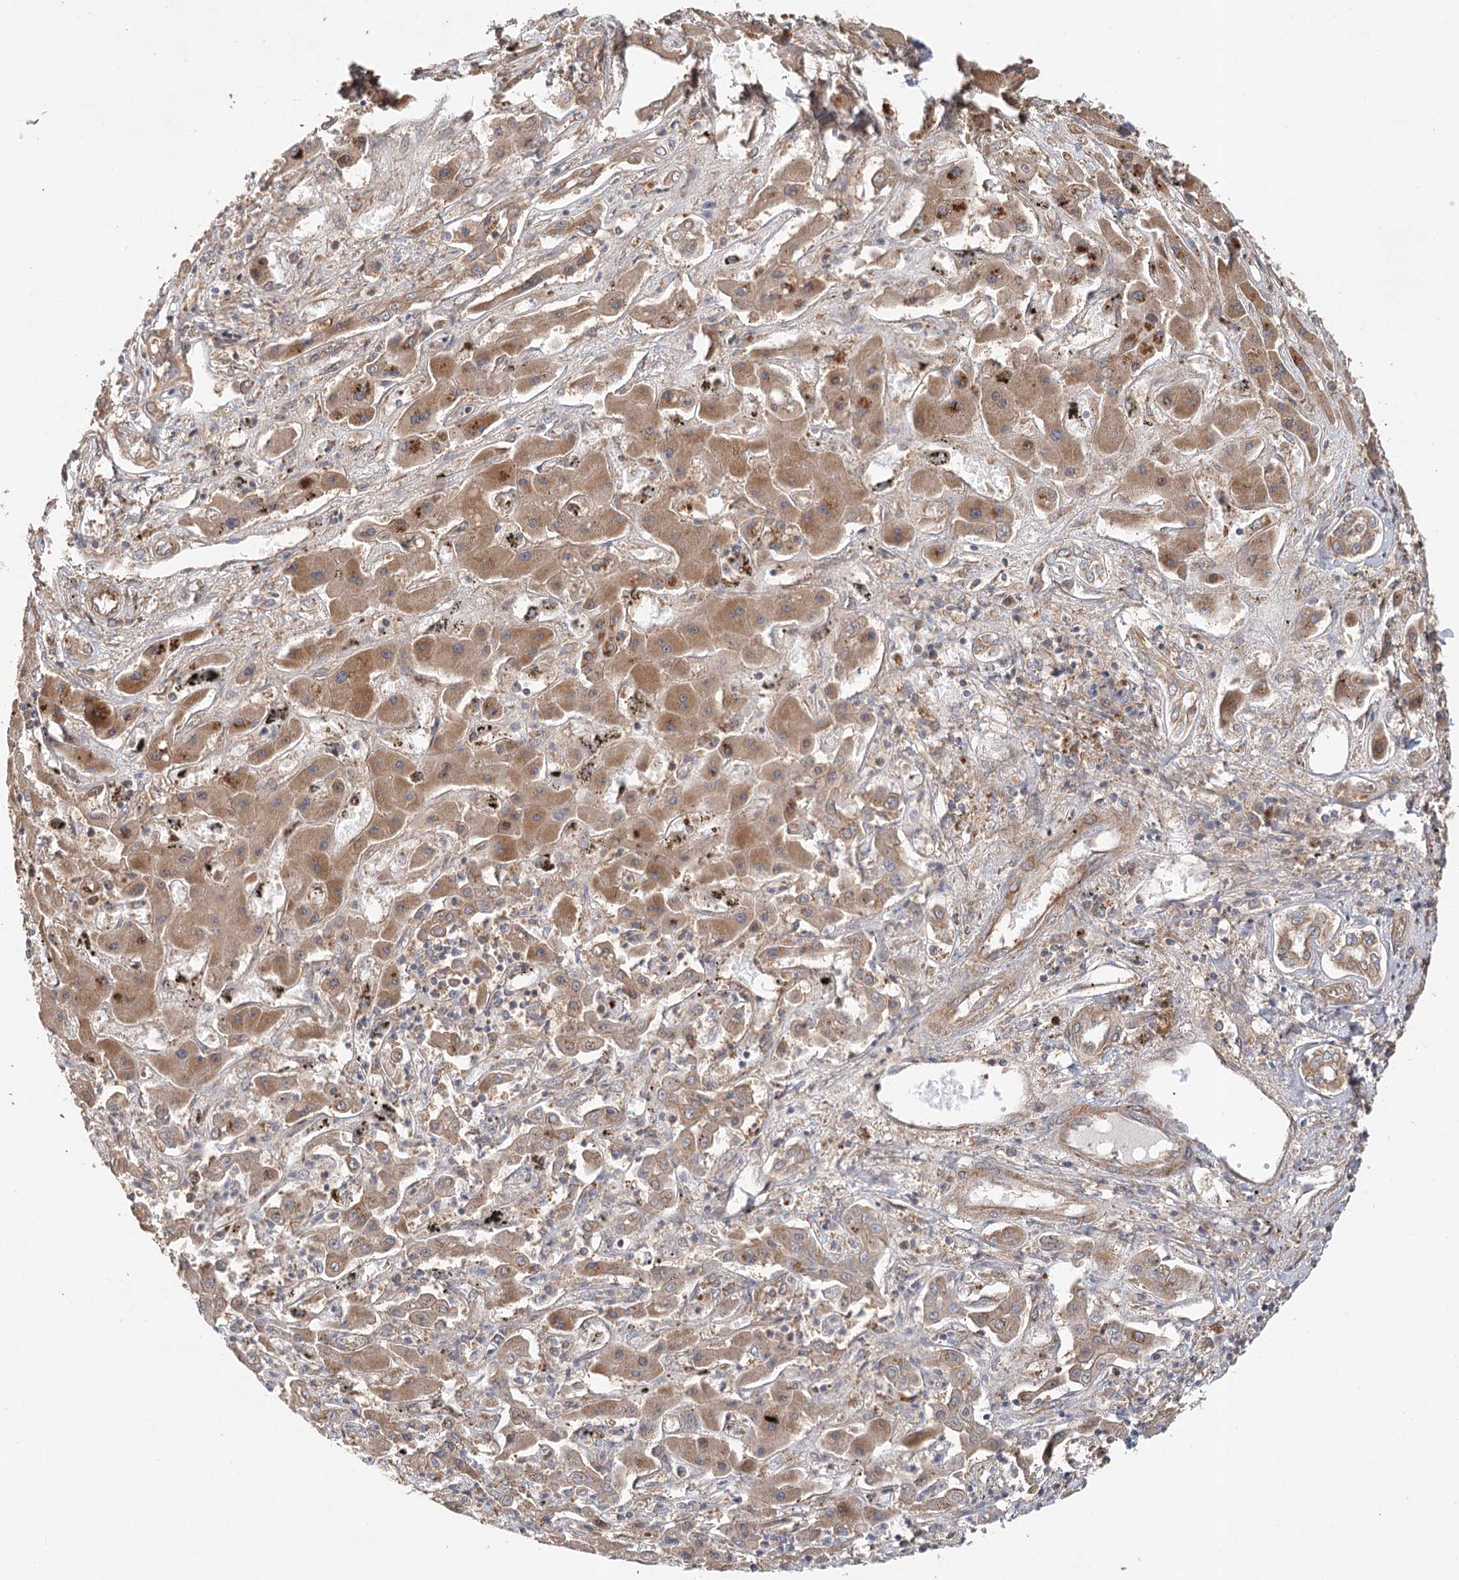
{"staining": {"intensity": "weak", "quantity": ">75%", "location": "cytoplasmic/membranous"}, "tissue": "liver cancer", "cell_type": "Tumor cells", "image_type": "cancer", "snomed": [{"axis": "morphology", "description": "Cholangiocarcinoma"}, {"axis": "topography", "description": "Liver"}], "caption": "This photomicrograph reveals liver cancer (cholangiocarcinoma) stained with immunohistochemistry to label a protein in brown. The cytoplasmic/membranous of tumor cells show weak positivity for the protein. Nuclei are counter-stained blue.", "gene": "LSS", "patient": {"sex": "male", "age": 67}}